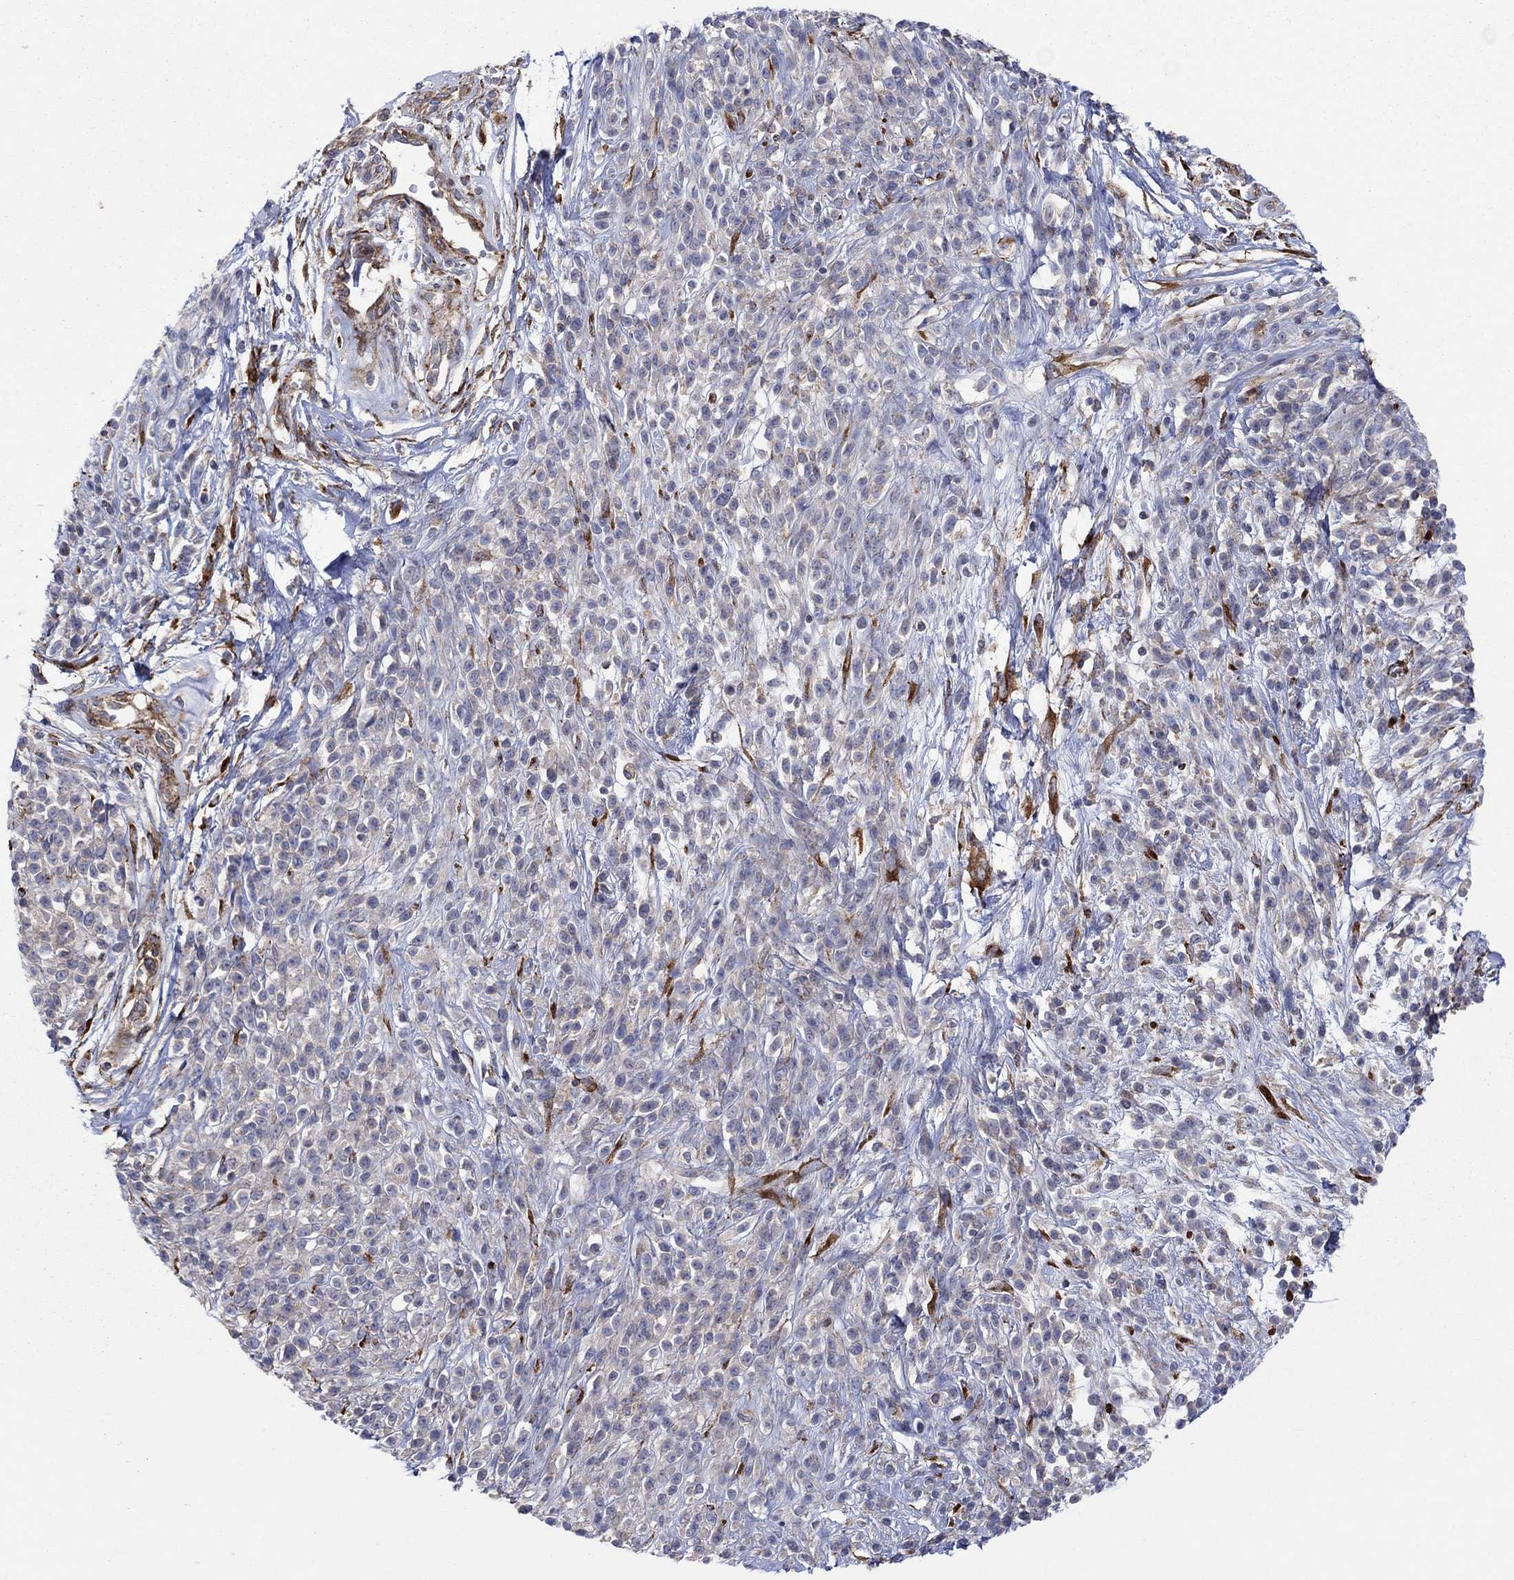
{"staining": {"intensity": "strong", "quantity": "<25%", "location": "cytoplasmic/membranous"}, "tissue": "melanoma", "cell_type": "Tumor cells", "image_type": "cancer", "snomed": [{"axis": "morphology", "description": "Malignant melanoma, NOS"}, {"axis": "topography", "description": "Skin"}, {"axis": "topography", "description": "Skin of trunk"}], "caption": "IHC image of neoplastic tissue: human melanoma stained using immunohistochemistry (IHC) displays medium levels of strong protein expression localized specifically in the cytoplasmic/membranous of tumor cells, appearing as a cytoplasmic/membranous brown color.", "gene": "PAG1", "patient": {"sex": "male", "age": 74}}